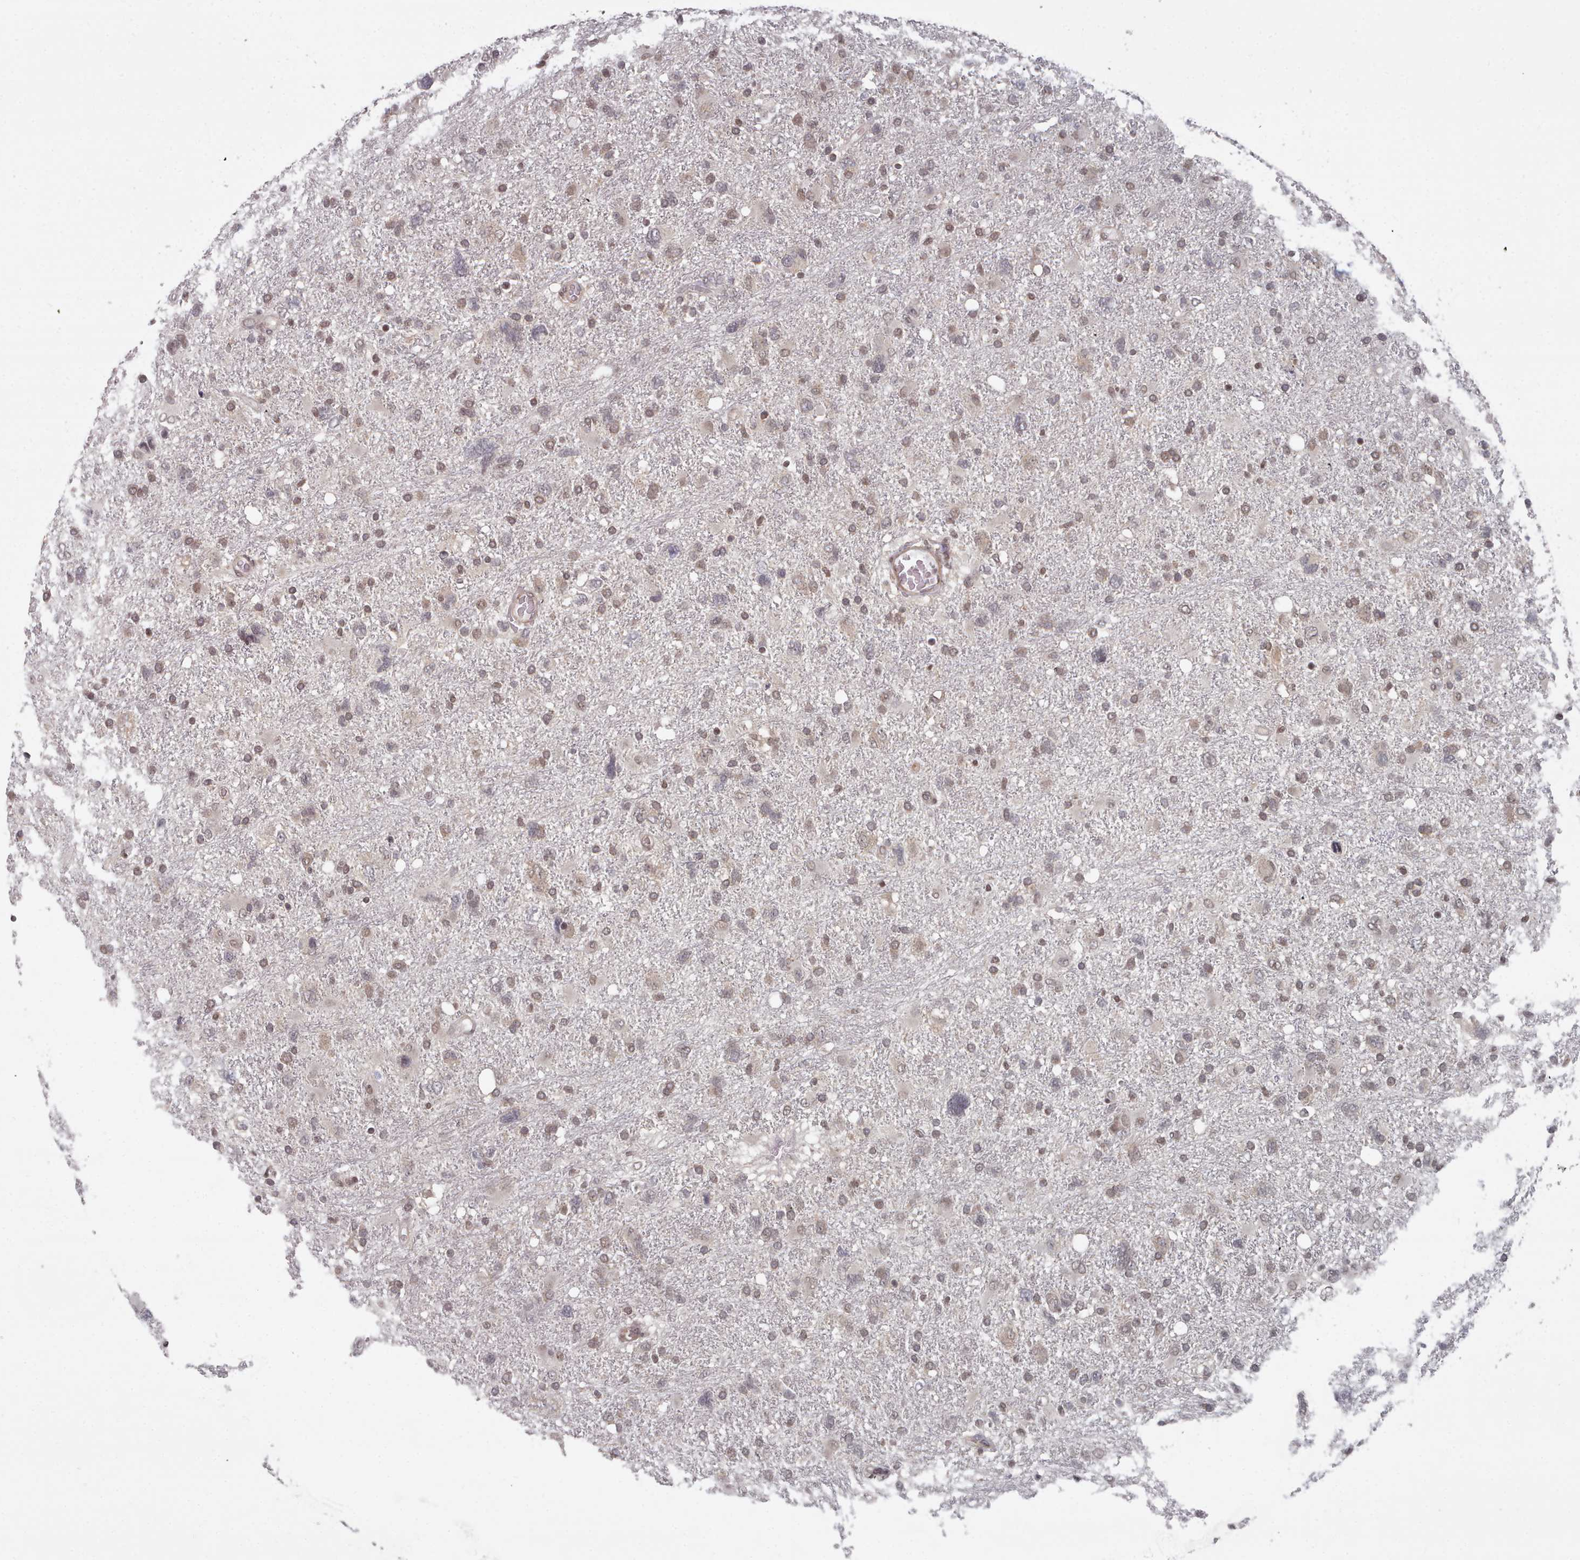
{"staining": {"intensity": "weak", "quantity": ">75%", "location": "nuclear"}, "tissue": "glioma", "cell_type": "Tumor cells", "image_type": "cancer", "snomed": [{"axis": "morphology", "description": "Glioma, malignant, High grade"}, {"axis": "topography", "description": "Brain"}], "caption": "Protein expression by immunohistochemistry reveals weak nuclear positivity in about >75% of tumor cells in malignant high-grade glioma. The protein is shown in brown color, while the nuclei are stained blue.", "gene": "HYAL3", "patient": {"sex": "male", "age": 61}}